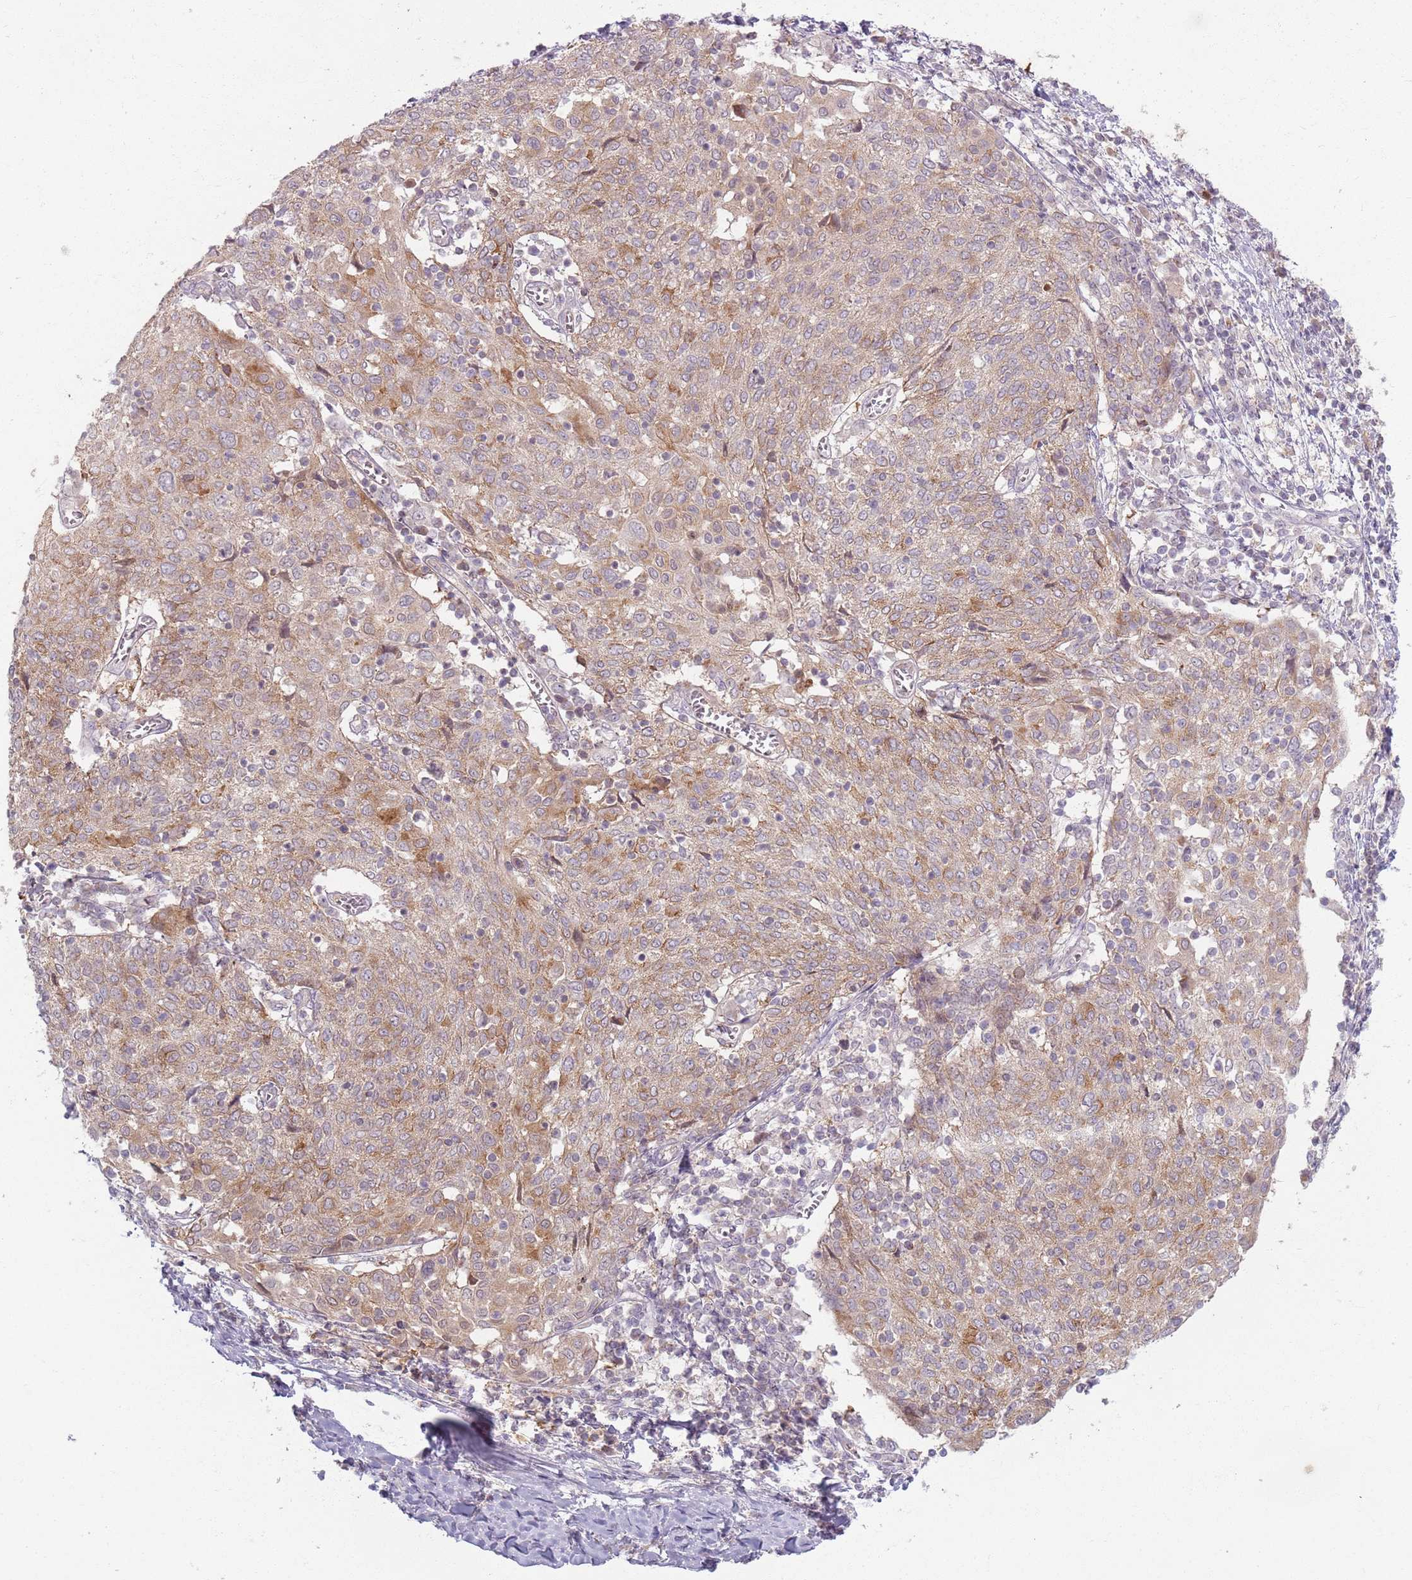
{"staining": {"intensity": "moderate", "quantity": ">75%", "location": "cytoplasmic/membranous"}, "tissue": "cervical cancer", "cell_type": "Tumor cells", "image_type": "cancer", "snomed": [{"axis": "morphology", "description": "Squamous cell carcinoma, NOS"}, {"axis": "topography", "description": "Cervix"}], "caption": "Tumor cells demonstrate medium levels of moderate cytoplasmic/membranous staining in about >75% of cells in human squamous cell carcinoma (cervical).", "gene": "ZDHHC2", "patient": {"sex": "female", "age": 52}}